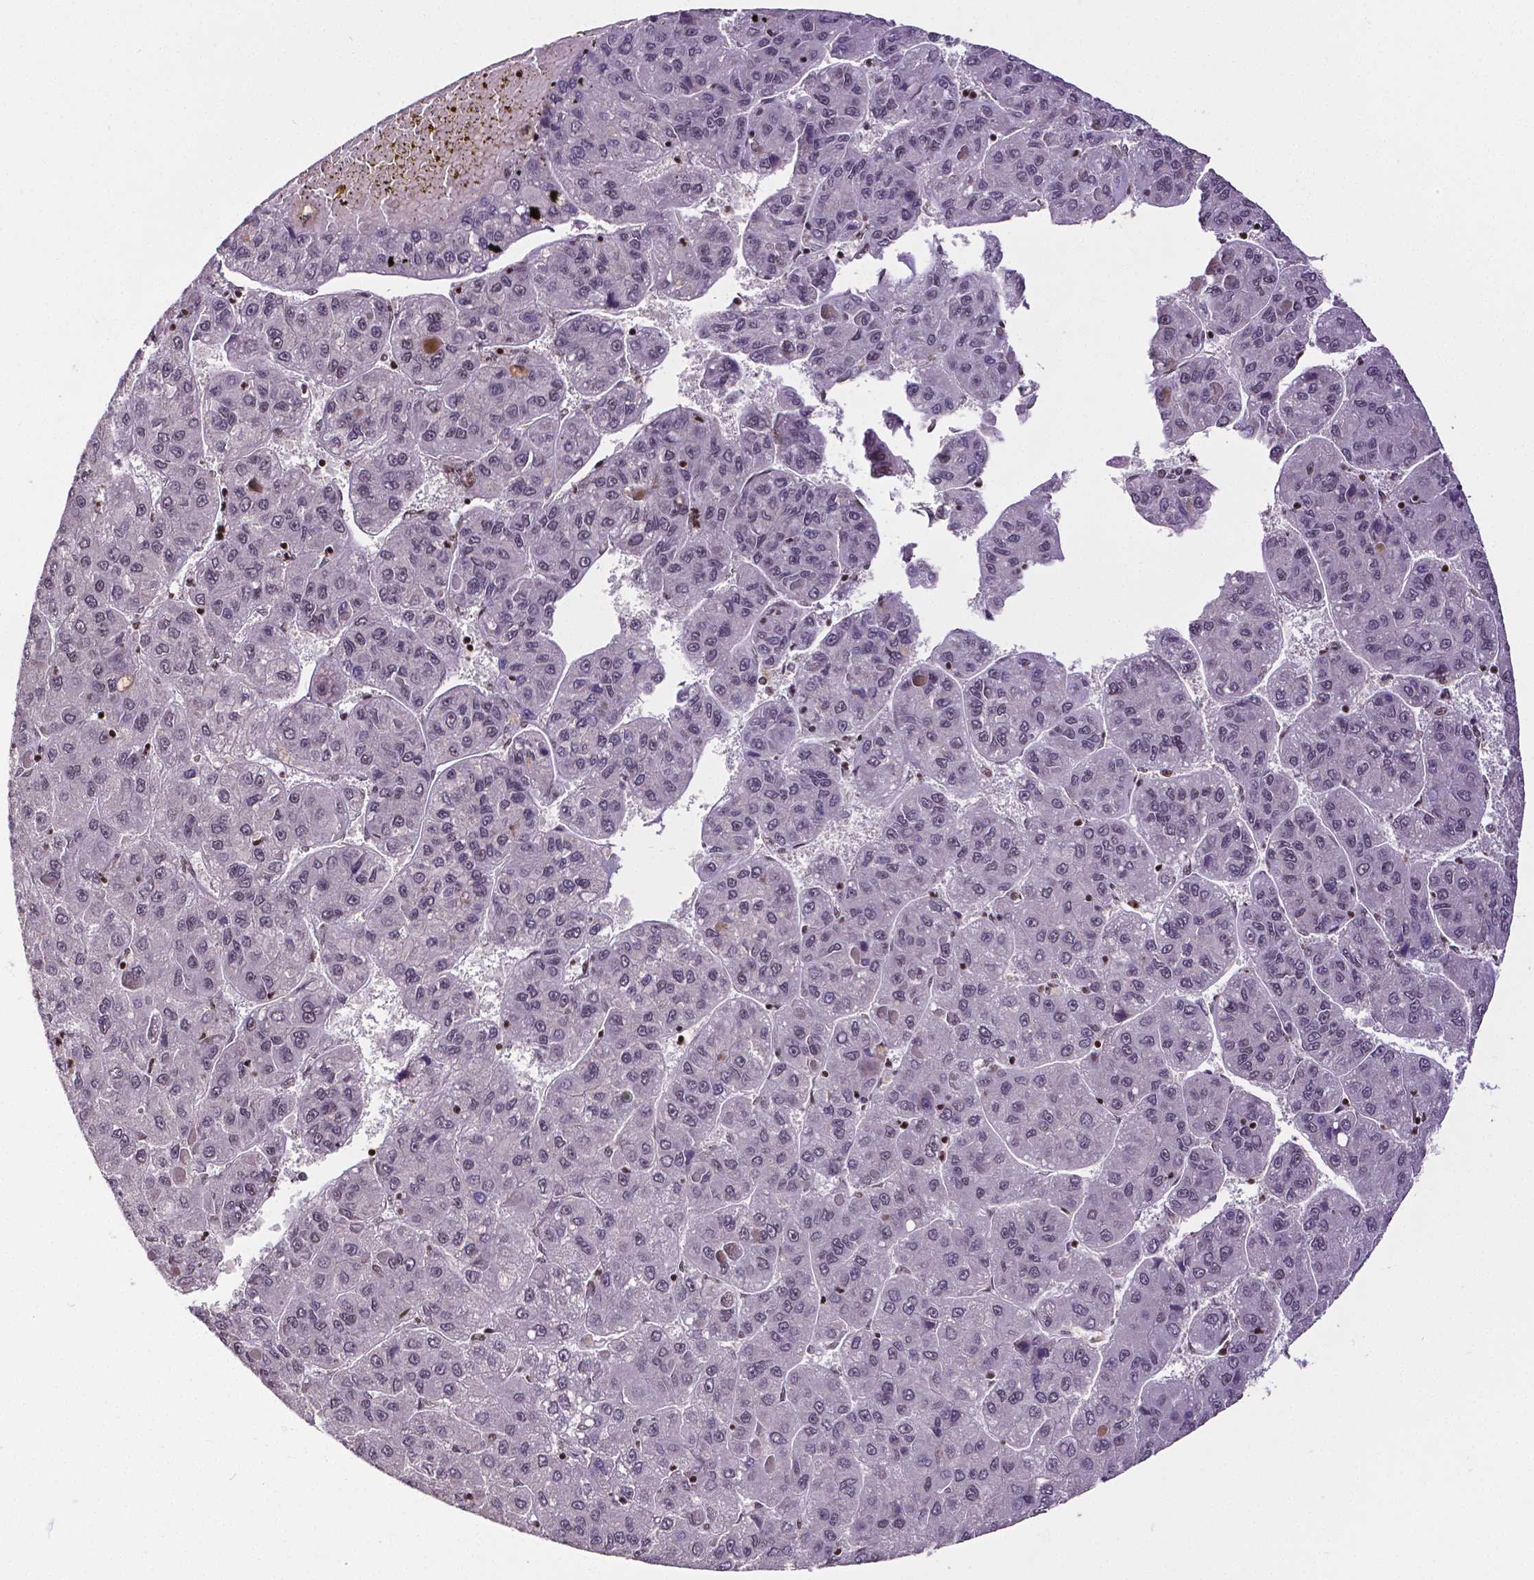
{"staining": {"intensity": "weak", "quantity": "<25%", "location": "nuclear"}, "tissue": "liver cancer", "cell_type": "Tumor cells", "image_type": "cancer", "snomed": [{"axis": "morphology", "description": "Carcinoma, Hepatocellular, NOS"}, {"axis": "topography", "description": "Liver"}], "caption": "An IHC histopathology image of liver cancer is shown. There is no staining in tumor cells of liver cancer.", "gene": "CTCF", "patient": {"sex": "female", "age": 82}}